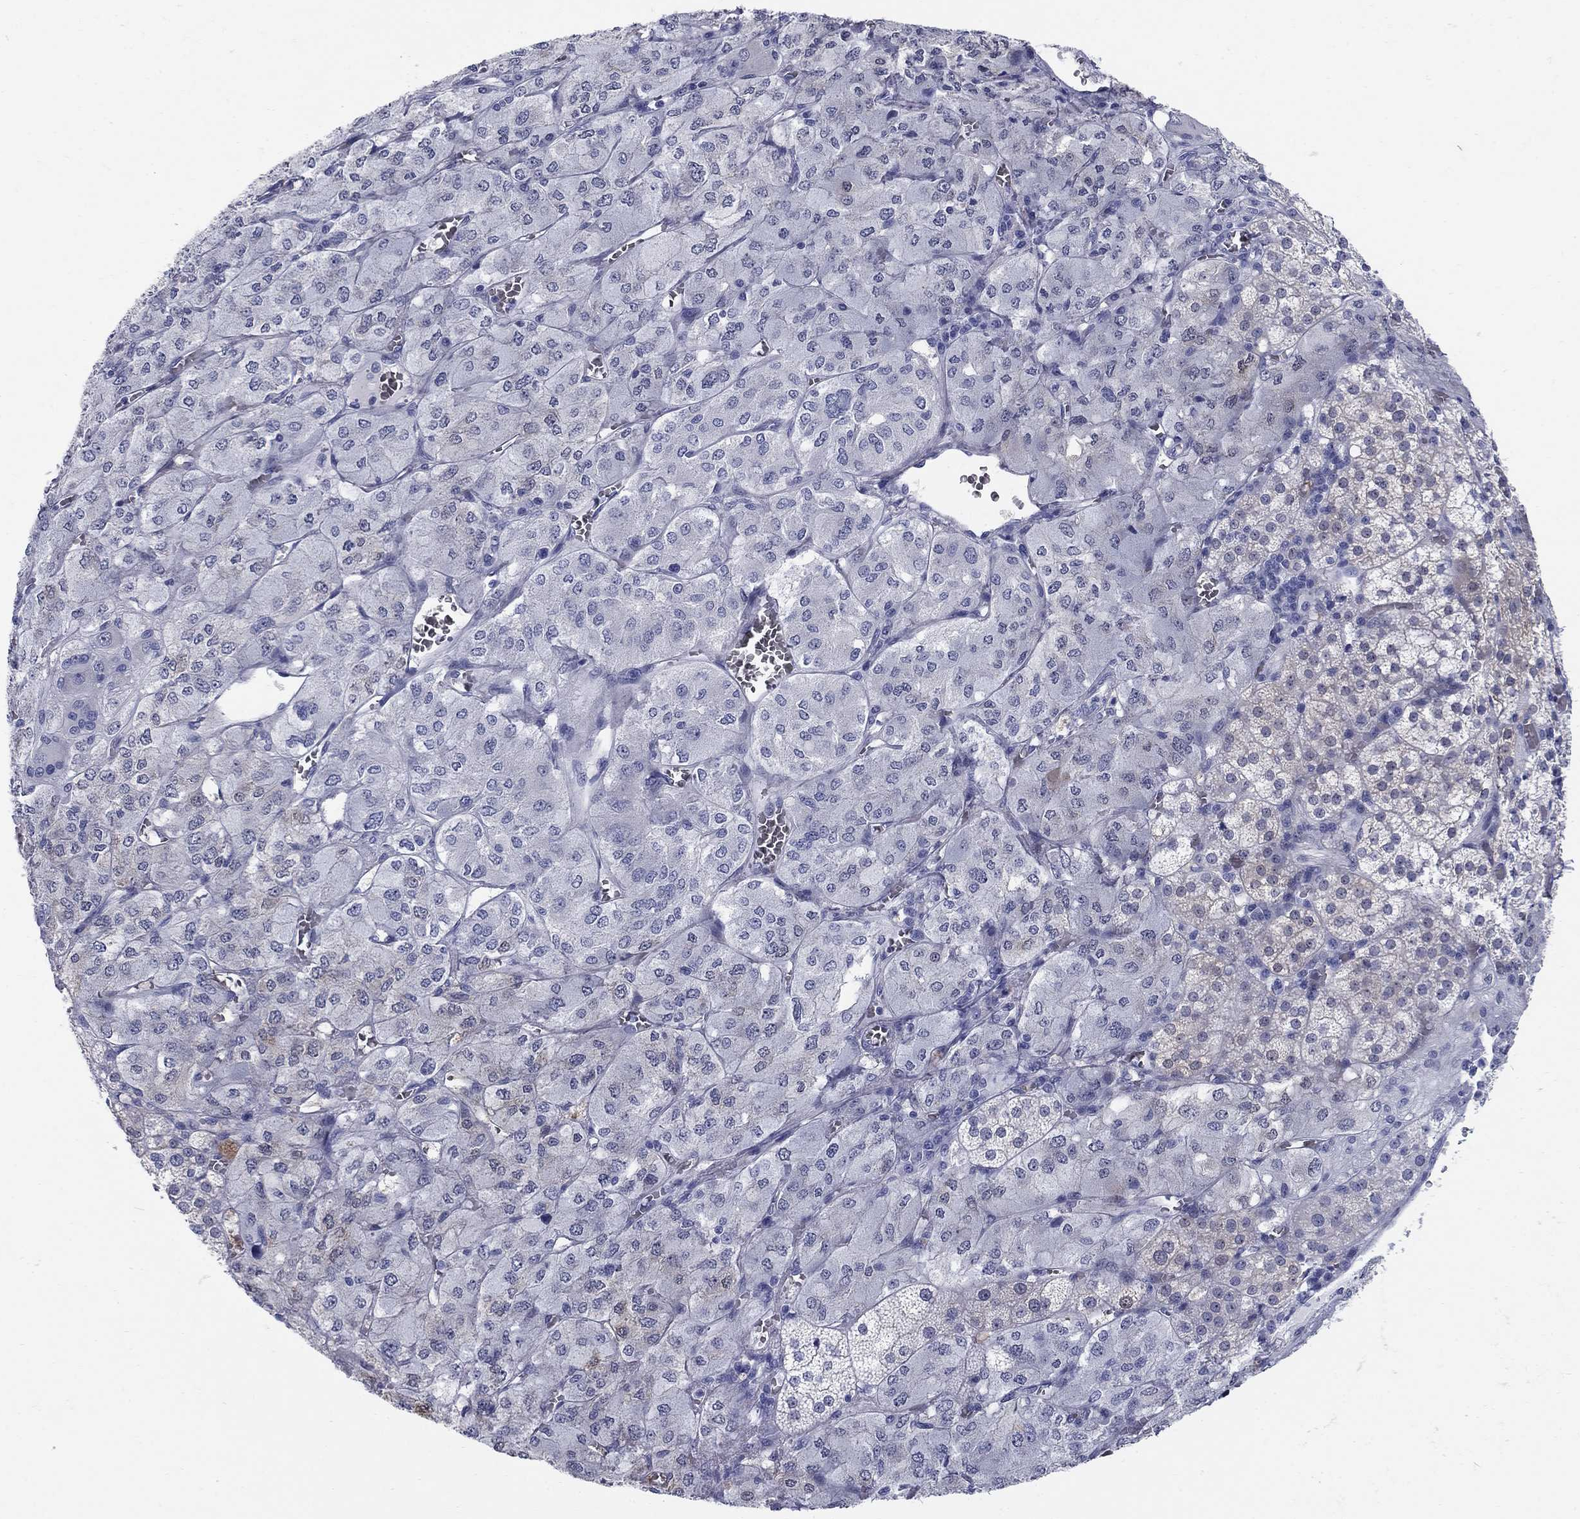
{"staining": {"intensity": "weak", "quantity": "<25%", "location": "cytoplasmic/membranous"}, "tissue": "adrenal gland", "cell_type": "Glandular cells", "image_type": "normal", "snomed": [{"axis": "morphology", "description": "Normal tissue, NOS"}, {"axis": "topography", "description": "Adrenal gland"}], "caption": "The histopathology image shows no significant positivity in glandular cells of adrenal gland. Brightfield microscopy of immunohistochemistry (IHC) stained with DAB (brown) and hematoxylin (blue), captured at high magnification.", "gene": "AKR1C1", "patient": {"sex": "female", "age": 60}}